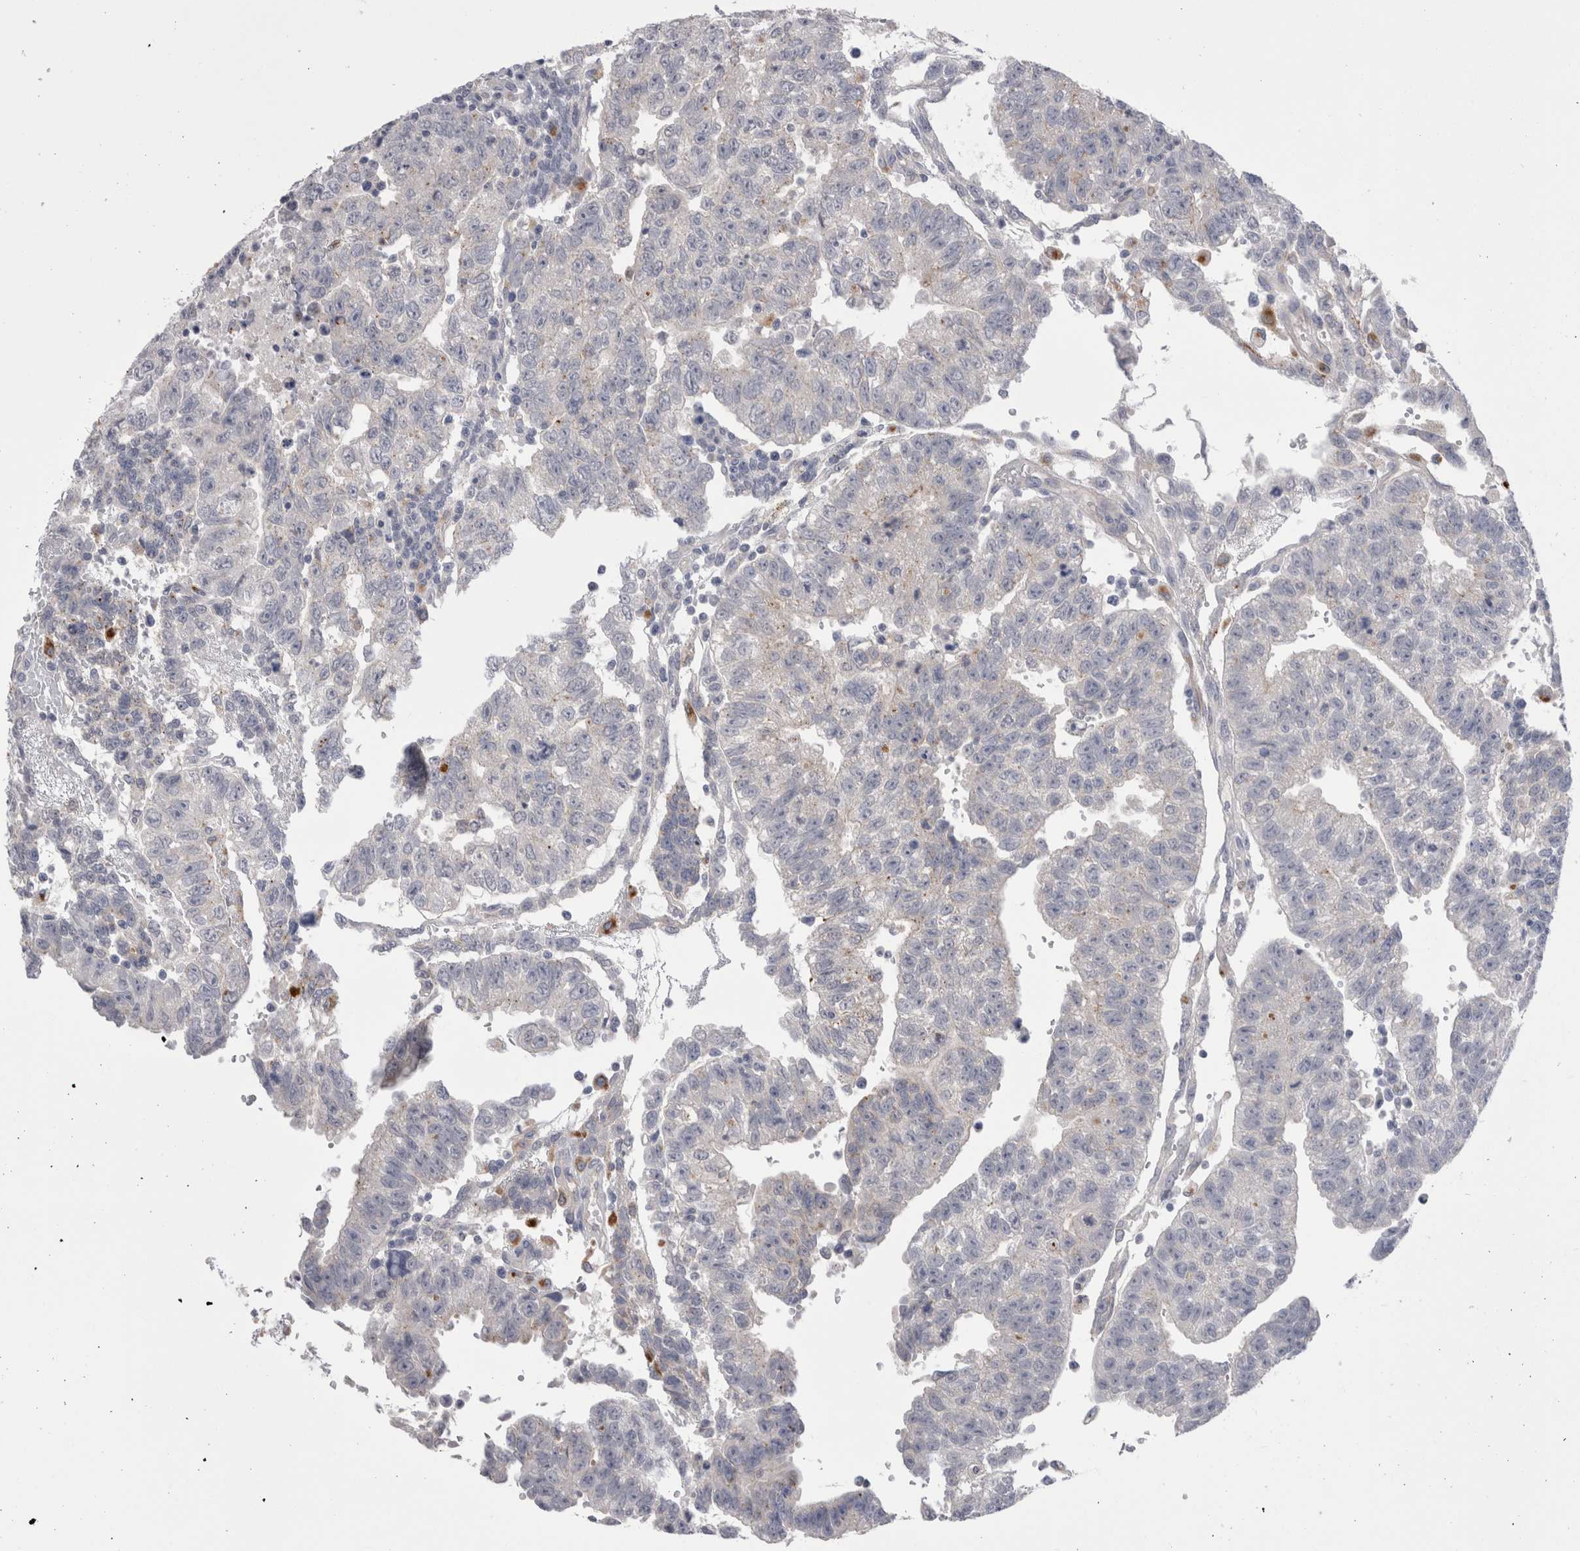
{"staining": {"intensity": "negative", "quantity": "none", "location": "none"}, "tissue": "testis cancer", "cell_type": "Tumor cells", "image_type": "cancer", "snomed": [{"axis": "morphology", "description": "Seminoma, NOS"}, {"axis": "morphology", "description": "Carcinoma, Embryonal, NOS"}, {"axis": "topography", "description": "Testis"}], "caption": "Immunohistochemical staining of testis cancer (seminoma) exhibits no significant expression in tumor cells.", "gene": "EPDR1", "patient": {"sex": "male", "age": 52}}